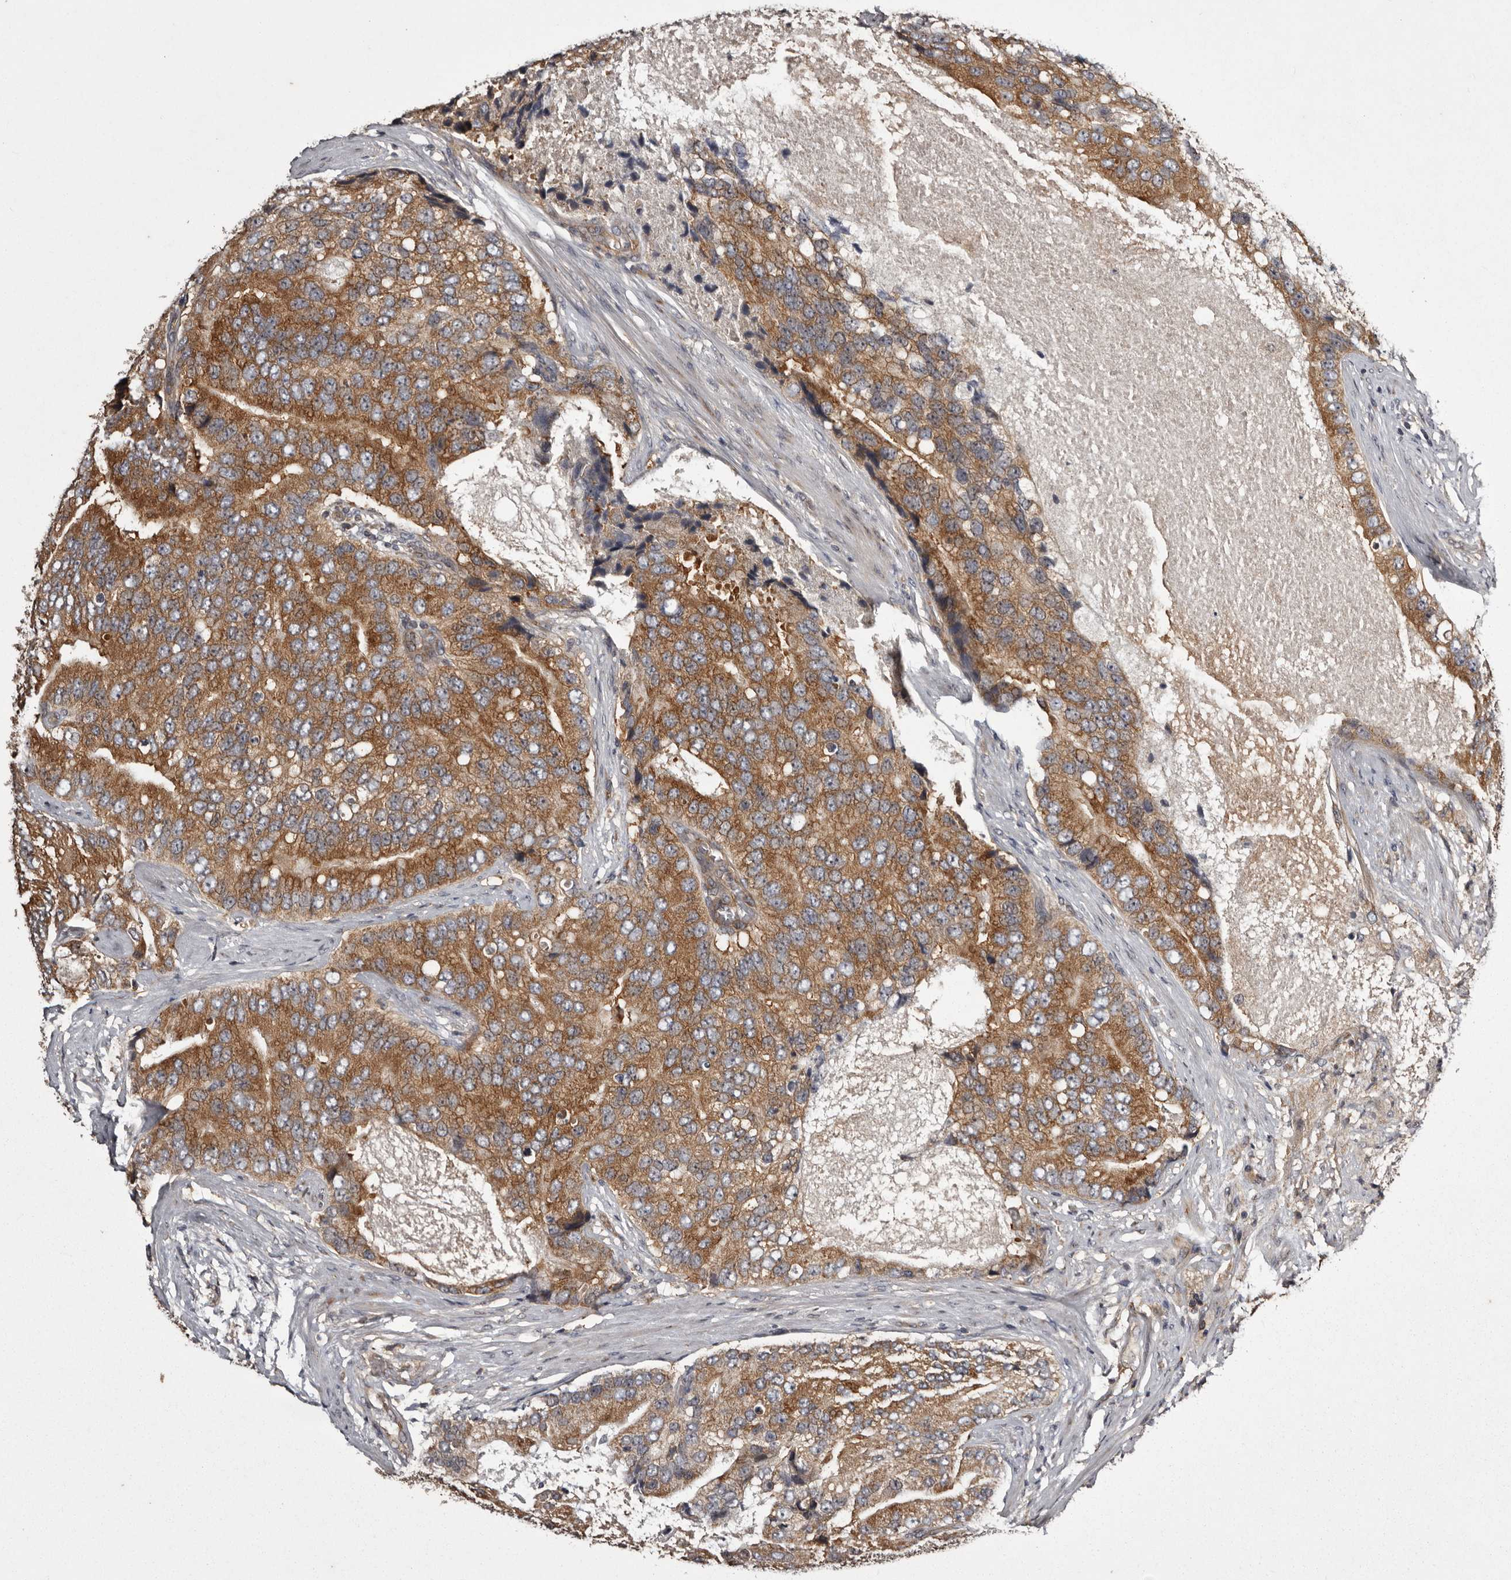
{"staining": {"intensity": "strong", "quantity": ">75%", "location": "cytoplasmic/membranous"}, "tissue": "prostate cancer", "cell_type": "Tumor cells", "image_type": "cancer", "snomed": [{"axis": "morphology", "description": "Adenocarcinoma, High grade"}, {"axis": "topography", "description": "Prostate"}], "caption": "Immunohistochemical staining of human adenocarcinoma (high-grade) (prostate) shows high levels of strong cytoplasmic/membranous expression in about >75% of tumor cells. (Stains: DAB in brown, nuclei in blue, Microscopy: brightfield microscopy at high magnification).", "gene": "DARS1", "patient": {"sex": "male", "age": 70}}